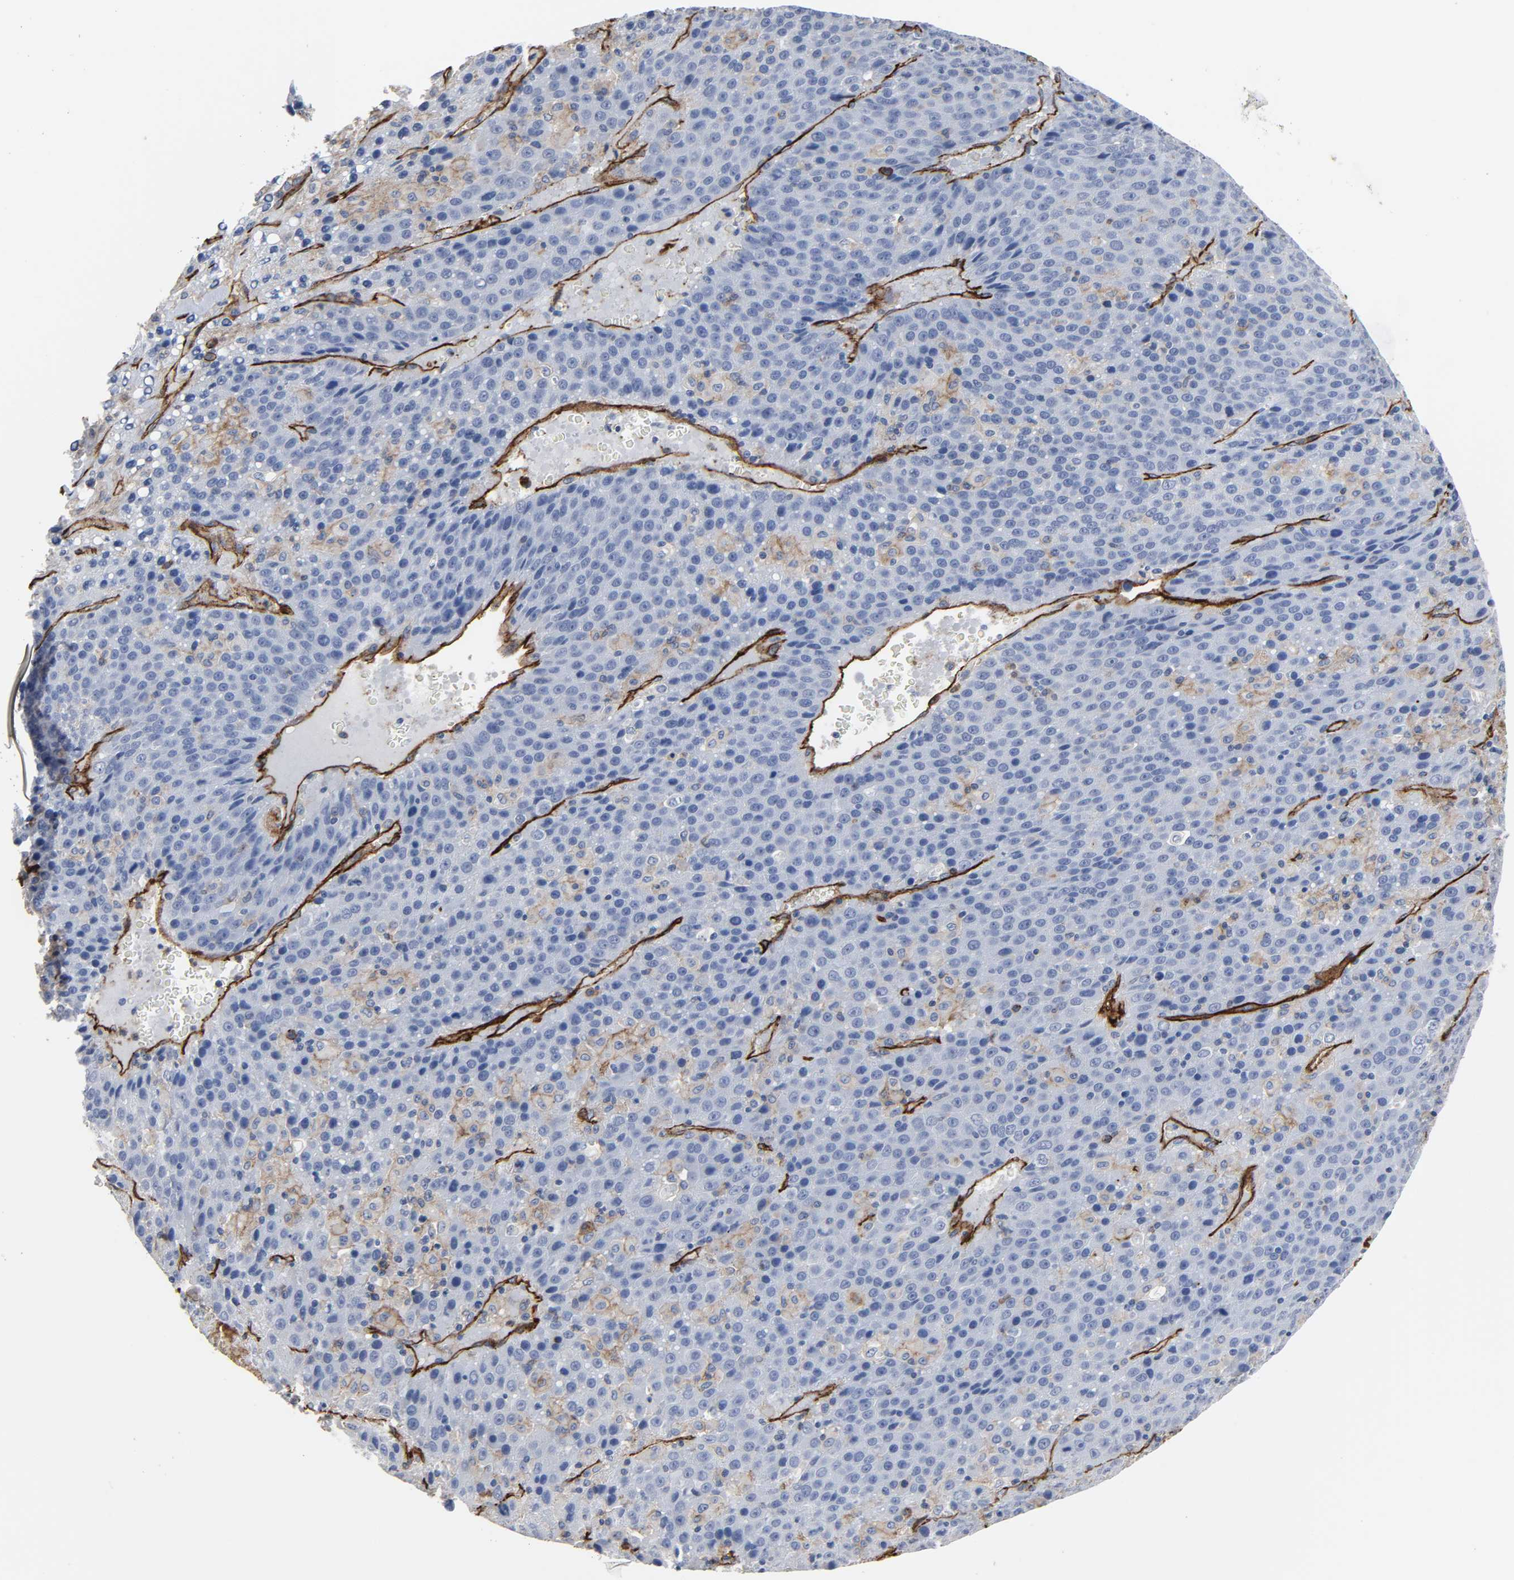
{"staining": {"intensity": "weak", "quantity": "<25%", "location": "cytoplasmic/membranous"}, "tissue": "liver cancer", "cell_type": "Tumor cells", "image_type": "cancer", "snomed": [{"axis": "morphology", "description": "Carcinoma, Hepatocellular, NOS"}, {"axis": "topography", "description": "Liver"}], "caption": "This is an IHC micrograph of human hepatocellular carcinoma (liver). There is no positivity in tumor cells.", "gene": "PECAM1", "patient": {"sex": "female", "age": 53}}